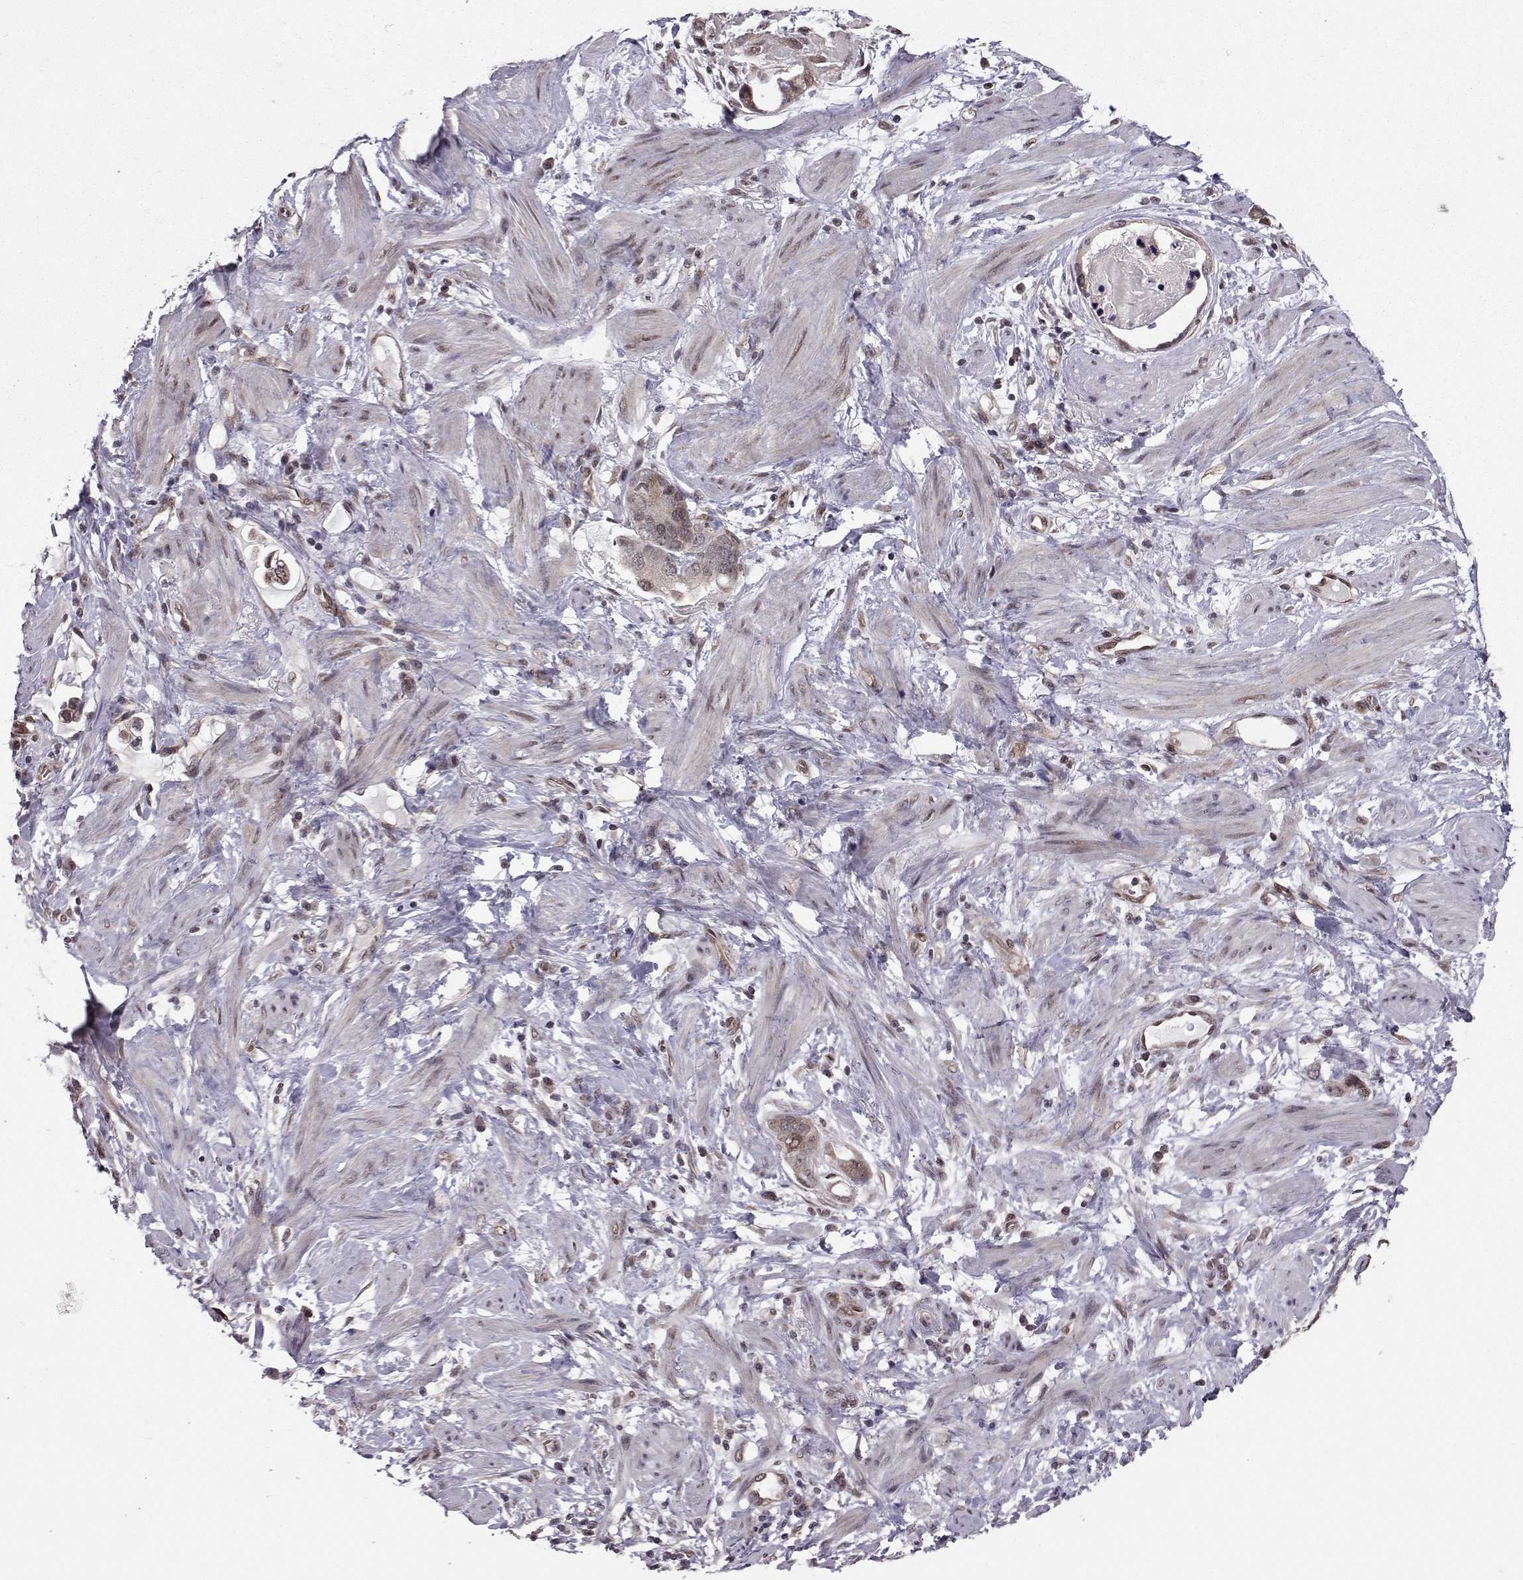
{"staining": {"intensity": "moderate", "quantity": "25%-75%", "location": "cytoplasmic/membranous"}, "tissue": "stomach cancer", "cell_type": "Tumor cells", "image_type": "cancer", "snomed": [{"axis": "morphology", "description": "Adenocarcinoma, NOS"}, {"axis": "topography", "description": "Stomach, lower"}], "caption": "Brown immunohistochemical staining in human adenocarcinoma (stomach) reveals moderate cytoplasmic/membranous staining in approximately 25%-75% of tumor cells.", "gene": "PKN2", "patient": {"sex": "female", "age": 93}}